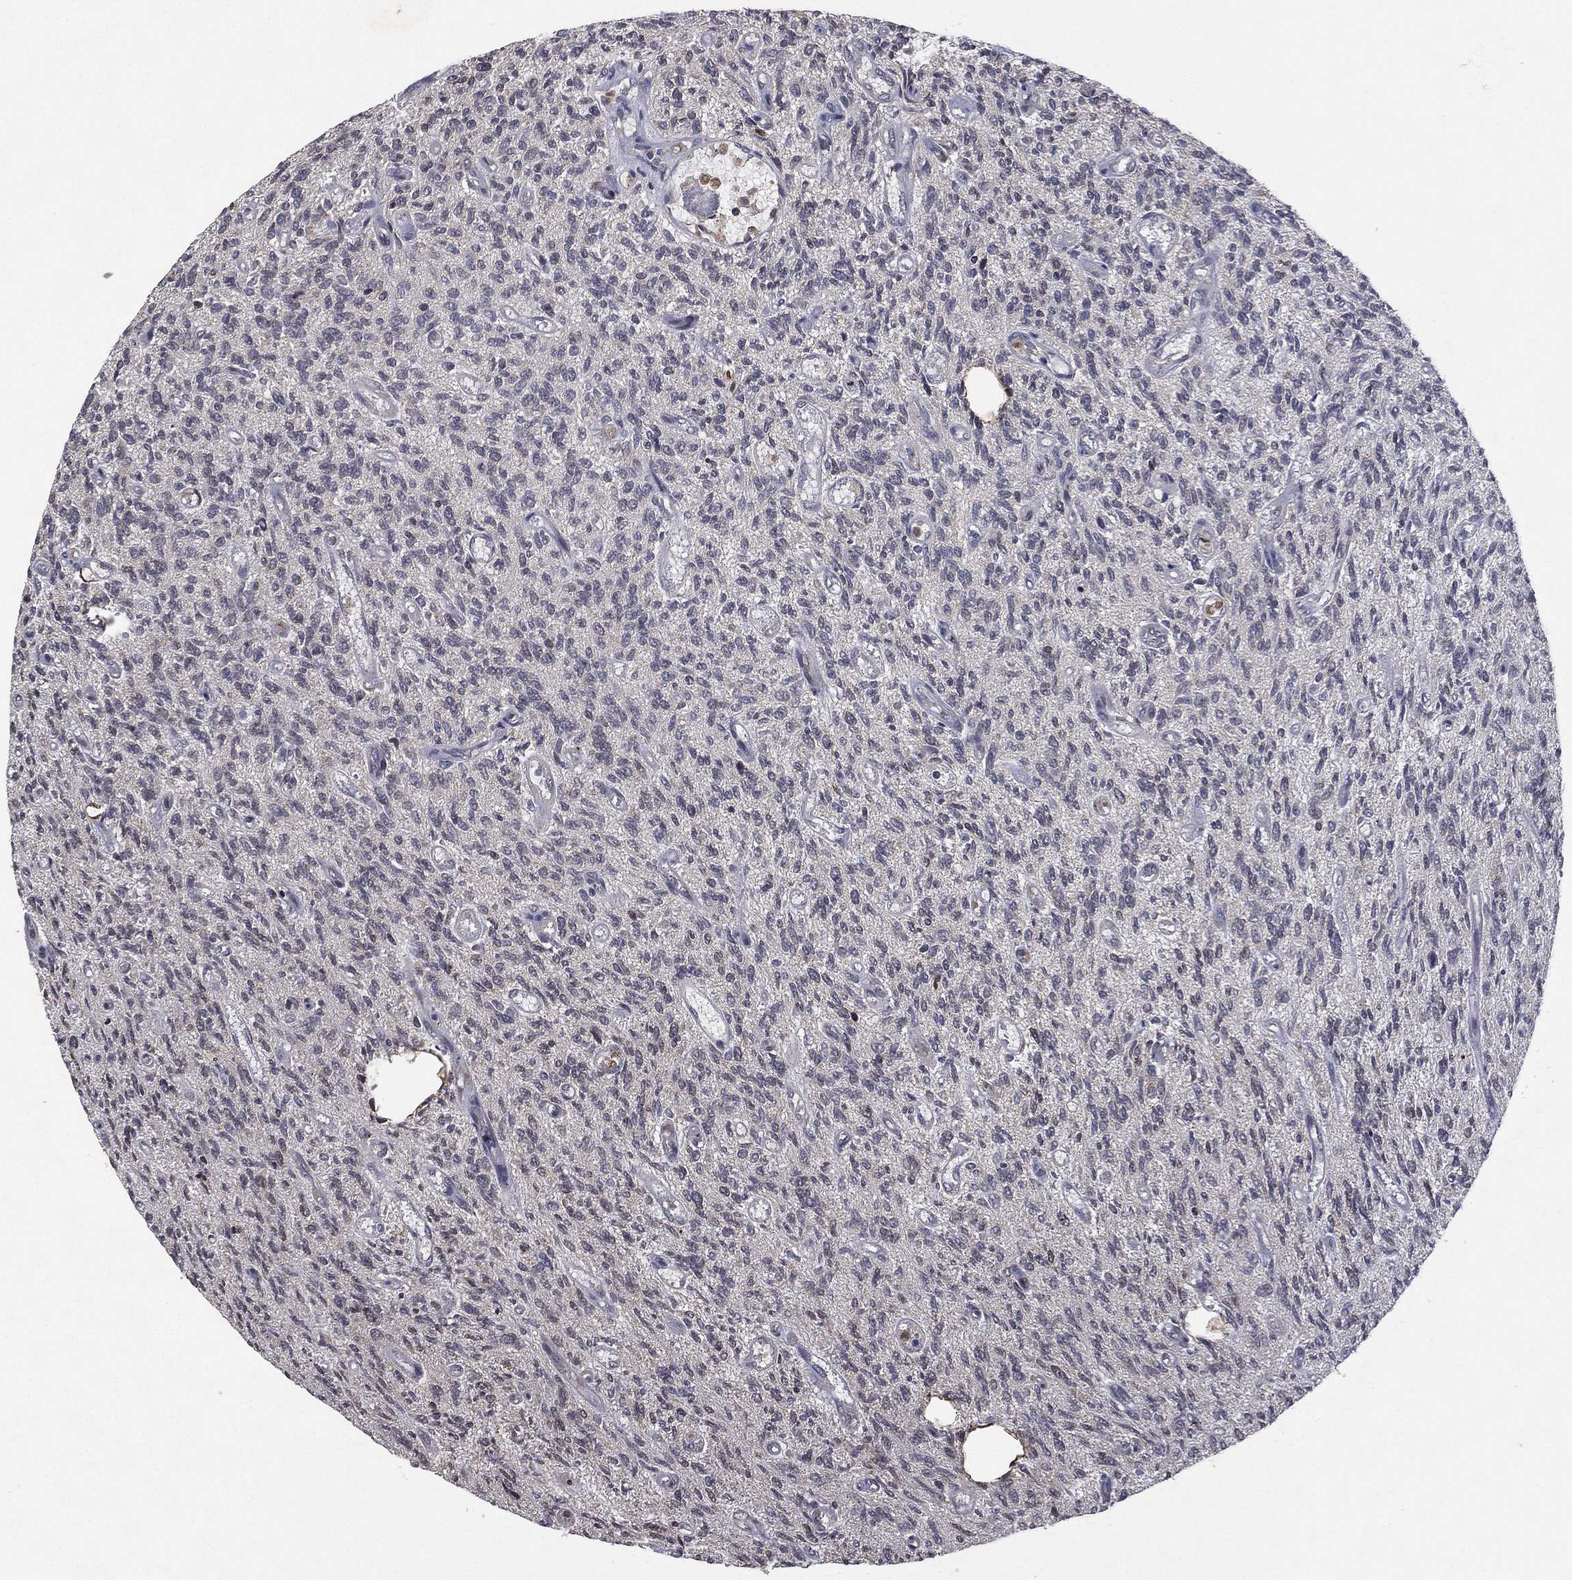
{"staining": {"intensity": "negative", "quantity": "none", "location": "none"}, "tissue": "glioma", "cell_type": "Tumor cells", "image_type": "cancer", "snomed": [{"axis": "morphology", "description": "Glioma, malignant, High grade"}, {"axis": "topography", "description": "Brain"}], "caption": "This is an immunohistochemistry image of human glioma. There is no expression in tumor cells.", "gene": "ATG4B", "patient": {"sex": "male", "age": 64}}